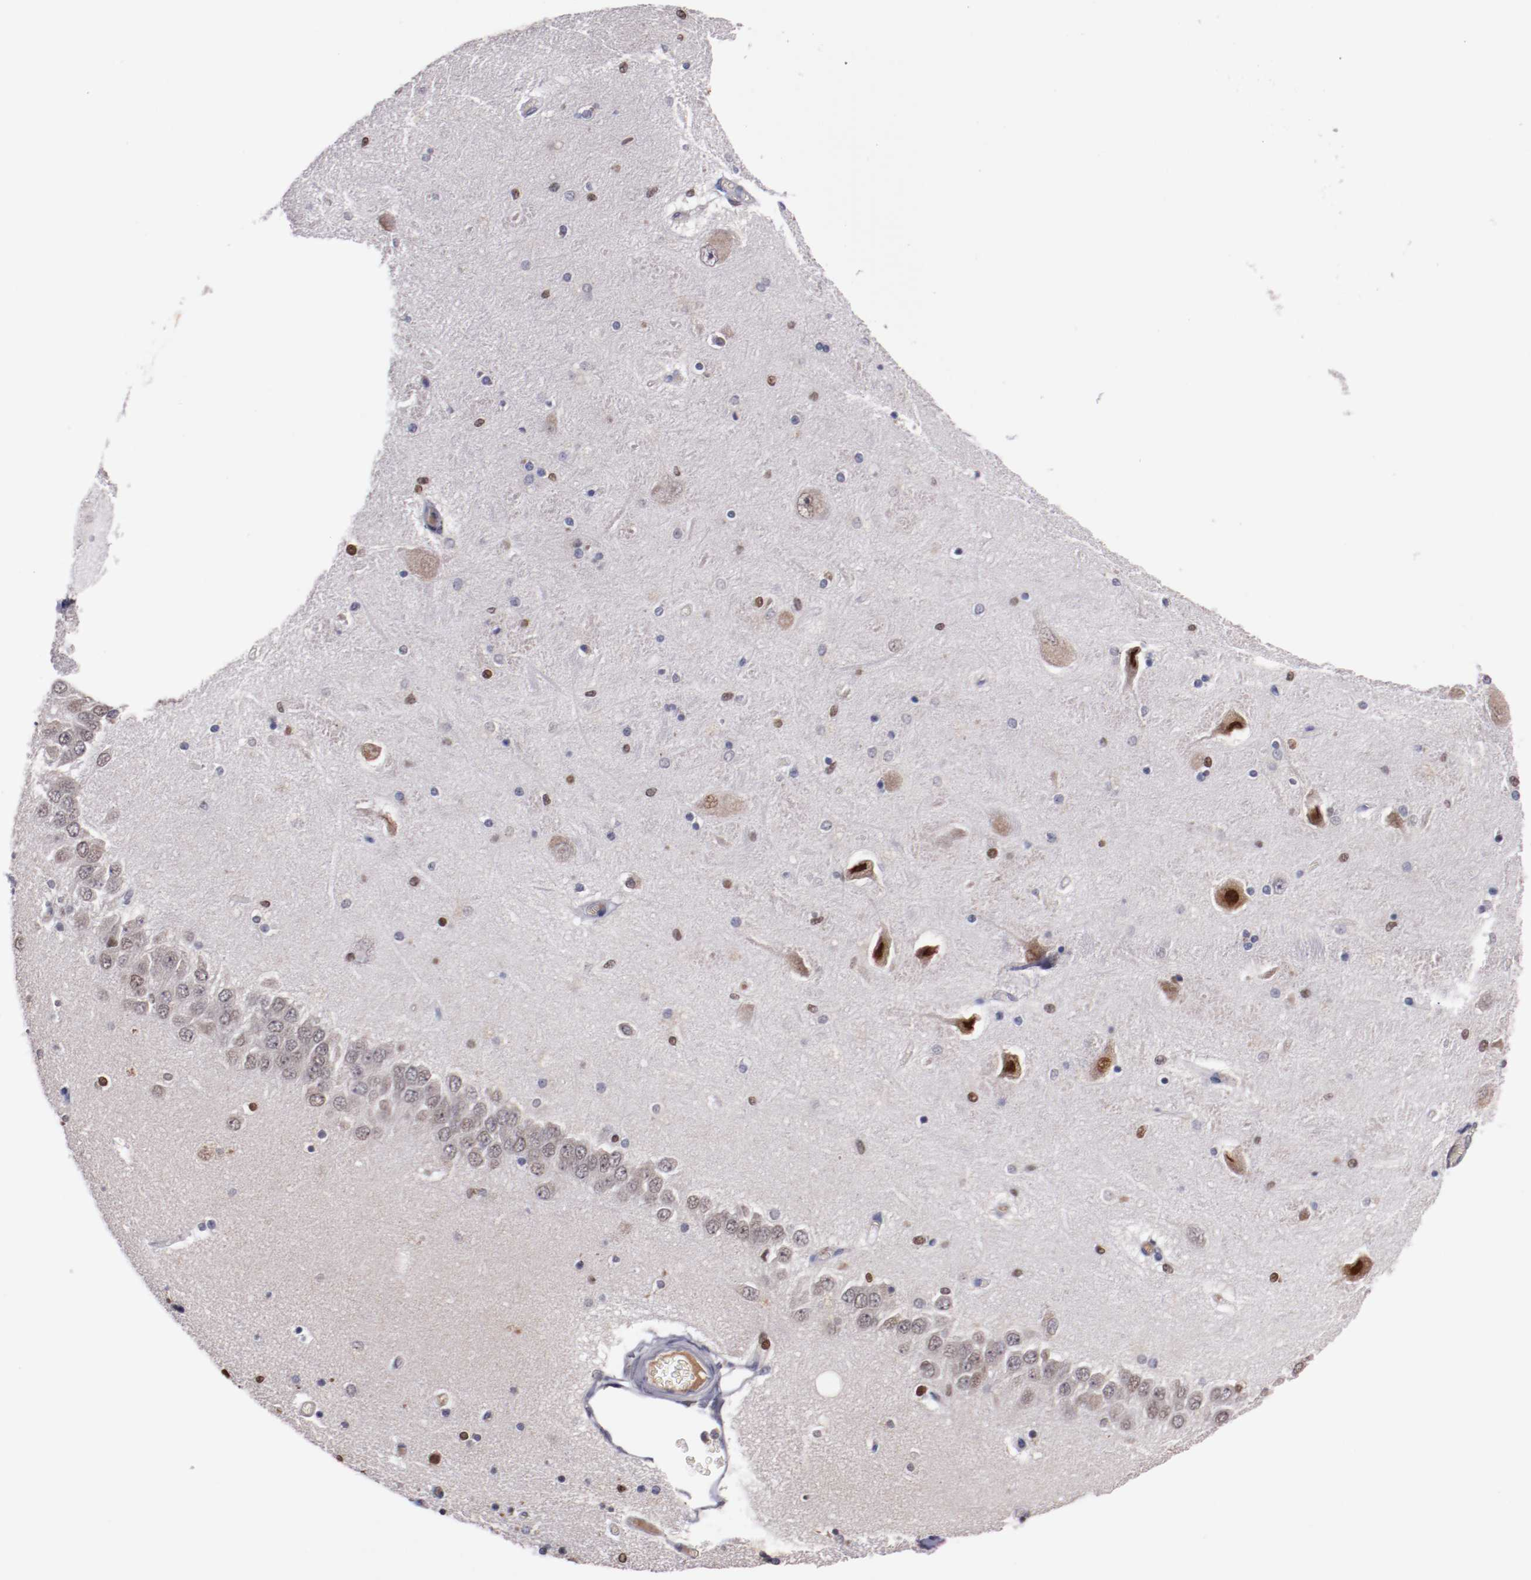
{"staining": {"intensity": "strong", "quantity": "<25%", "location": "cytoplasmic/membranous,nuclear"}, "tissue": "hippocampus", "cell_type": "Glial cells", "image_type": "normal", "snomed": [{"axis": "morphology", "description": "Normal tissue, NOS"}, {"axis": "topography", "description": "Hippocampus"}], "caption": "Benign hippocampus demonstrates strong cytoplasmic/membranous,nuclear staining in approximately <25% of glial cells, visualized by immunohistochemistry. The protein is stained brown, and the nuclei are stained in blue (DAB (3,3'-diaminobenzidine) IHC with brightfield microscopy, high magnification).", "gene": "FAM81A", "patient": {"sex": "female", "age": 54}}